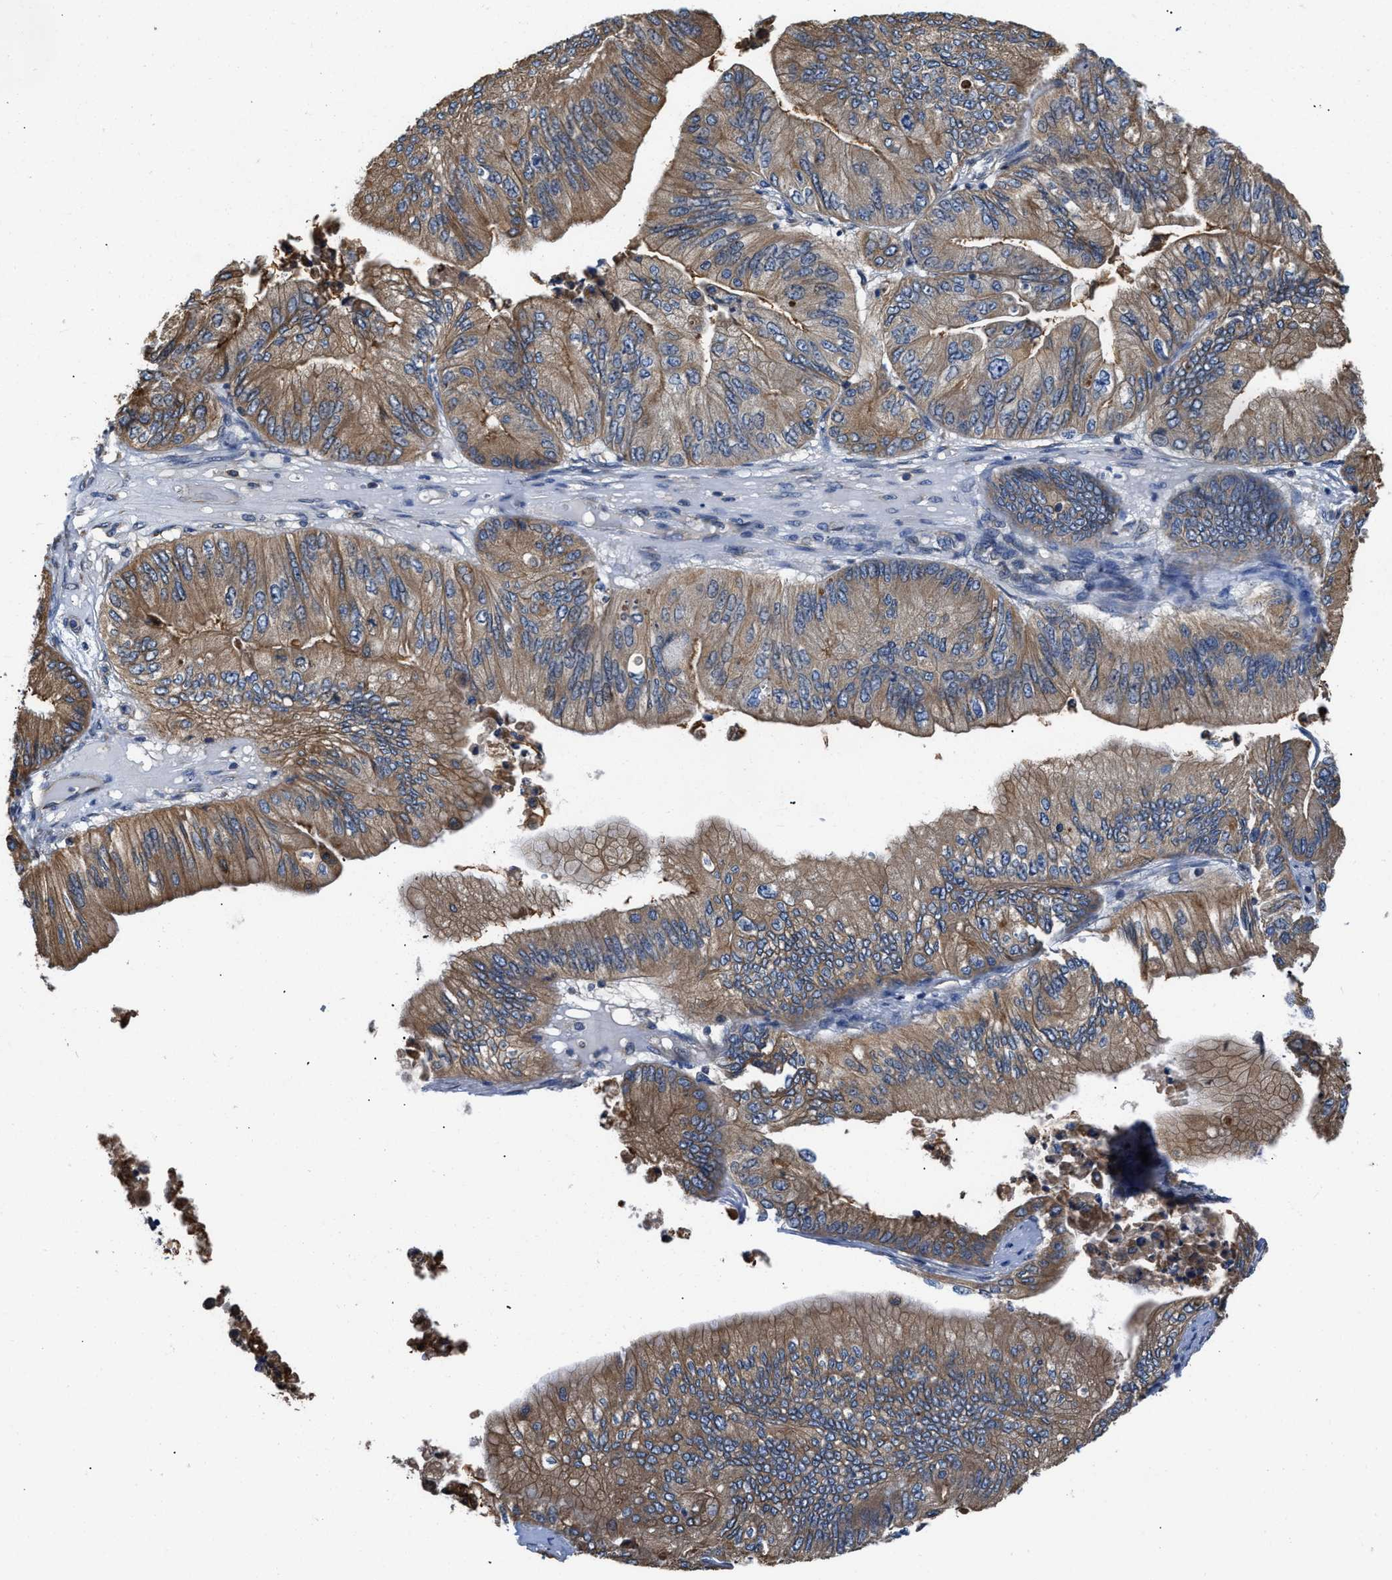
{"staining": {"intensity": "moderate", "quantity": ">75%", "location": "cytoplasmic/membranous"}, "tissue": "ovarian cancer", "cell_type": "Tumor cells", "image_type": "cancer", "snomed": [{"axis": "morphology", "description": "Cystadenocarcinoma, mucinous, NOS"}, {"axis": "topography", "description": "Ovary"}], "caption": "Immunohistochemistry histopathology image of neoplastic tissue: ovarian mucinous cystadenocarcinoma stained using immunohistochemistry displays medium levels of moderate protein expression localized specifically in the cytoplasmic/membranous of tumor cells, appearing as a cytoplasmic/membranous brown color.", "gene": "CEP128", "patient": {"sex": "female", "age": 61}}